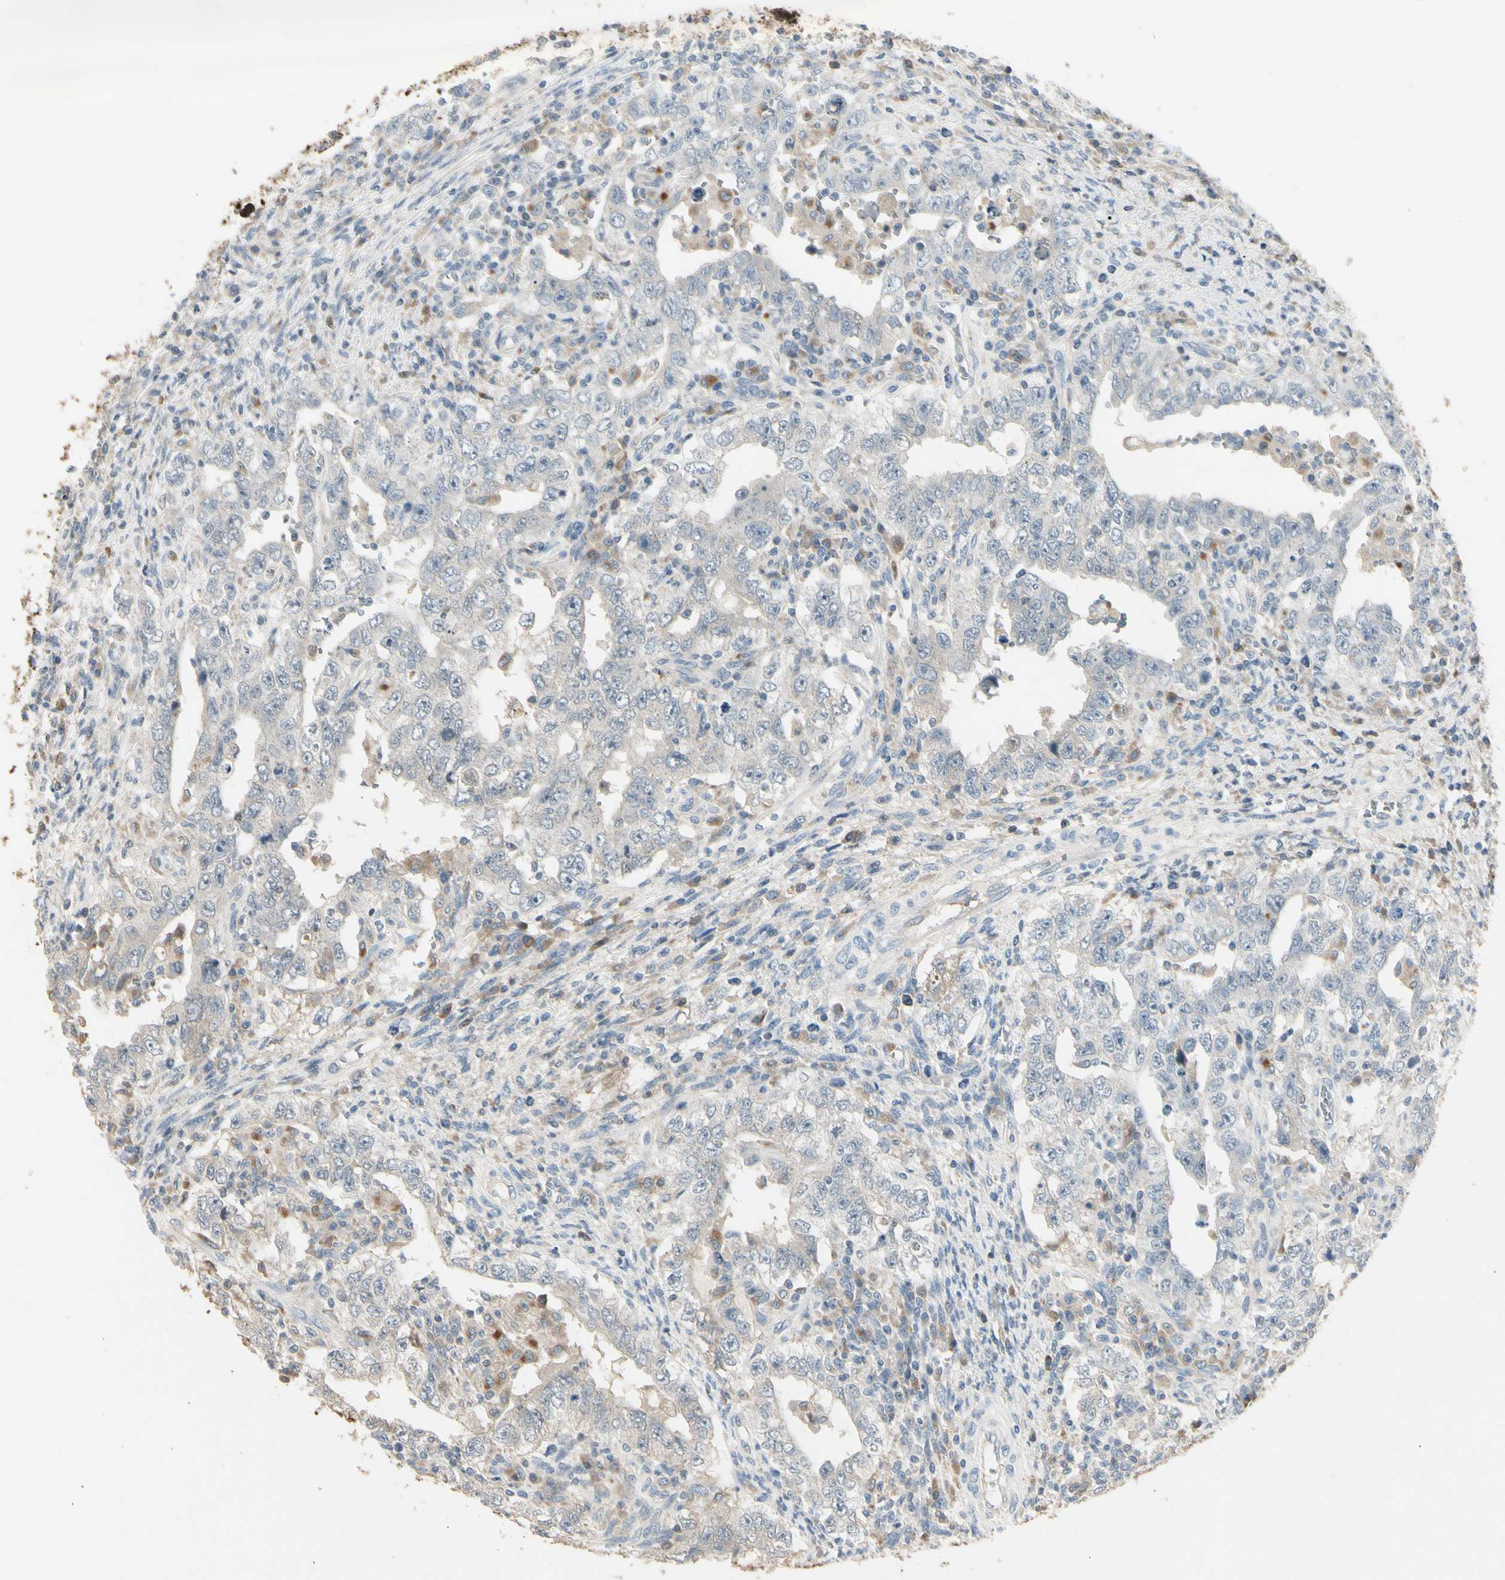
{"staining": {"intensity": "weak", "quantity": "<25%", "location": "cytoplasmic/membranous"}, "tissue": "testis cancer", "cell_type": "Tumor cells", "image_type": "cancer", "snomed": [{"axis": "morphology", "description": "Carcinoma, Embryonal, NOS"}, {"axis": "topography", "description": "Testis"}], "caption": "Tumor cells show no significant staining in testis embryonal carcinoma. (Stains: DAB (3,3'-diaminobenzidine) immunohistochemistry with hematoxylin counter stain, Microscopy: brightfield microscopy at high magnification).", "gene": "SKIL", "patient": {"sex": "male", "age": 26}}